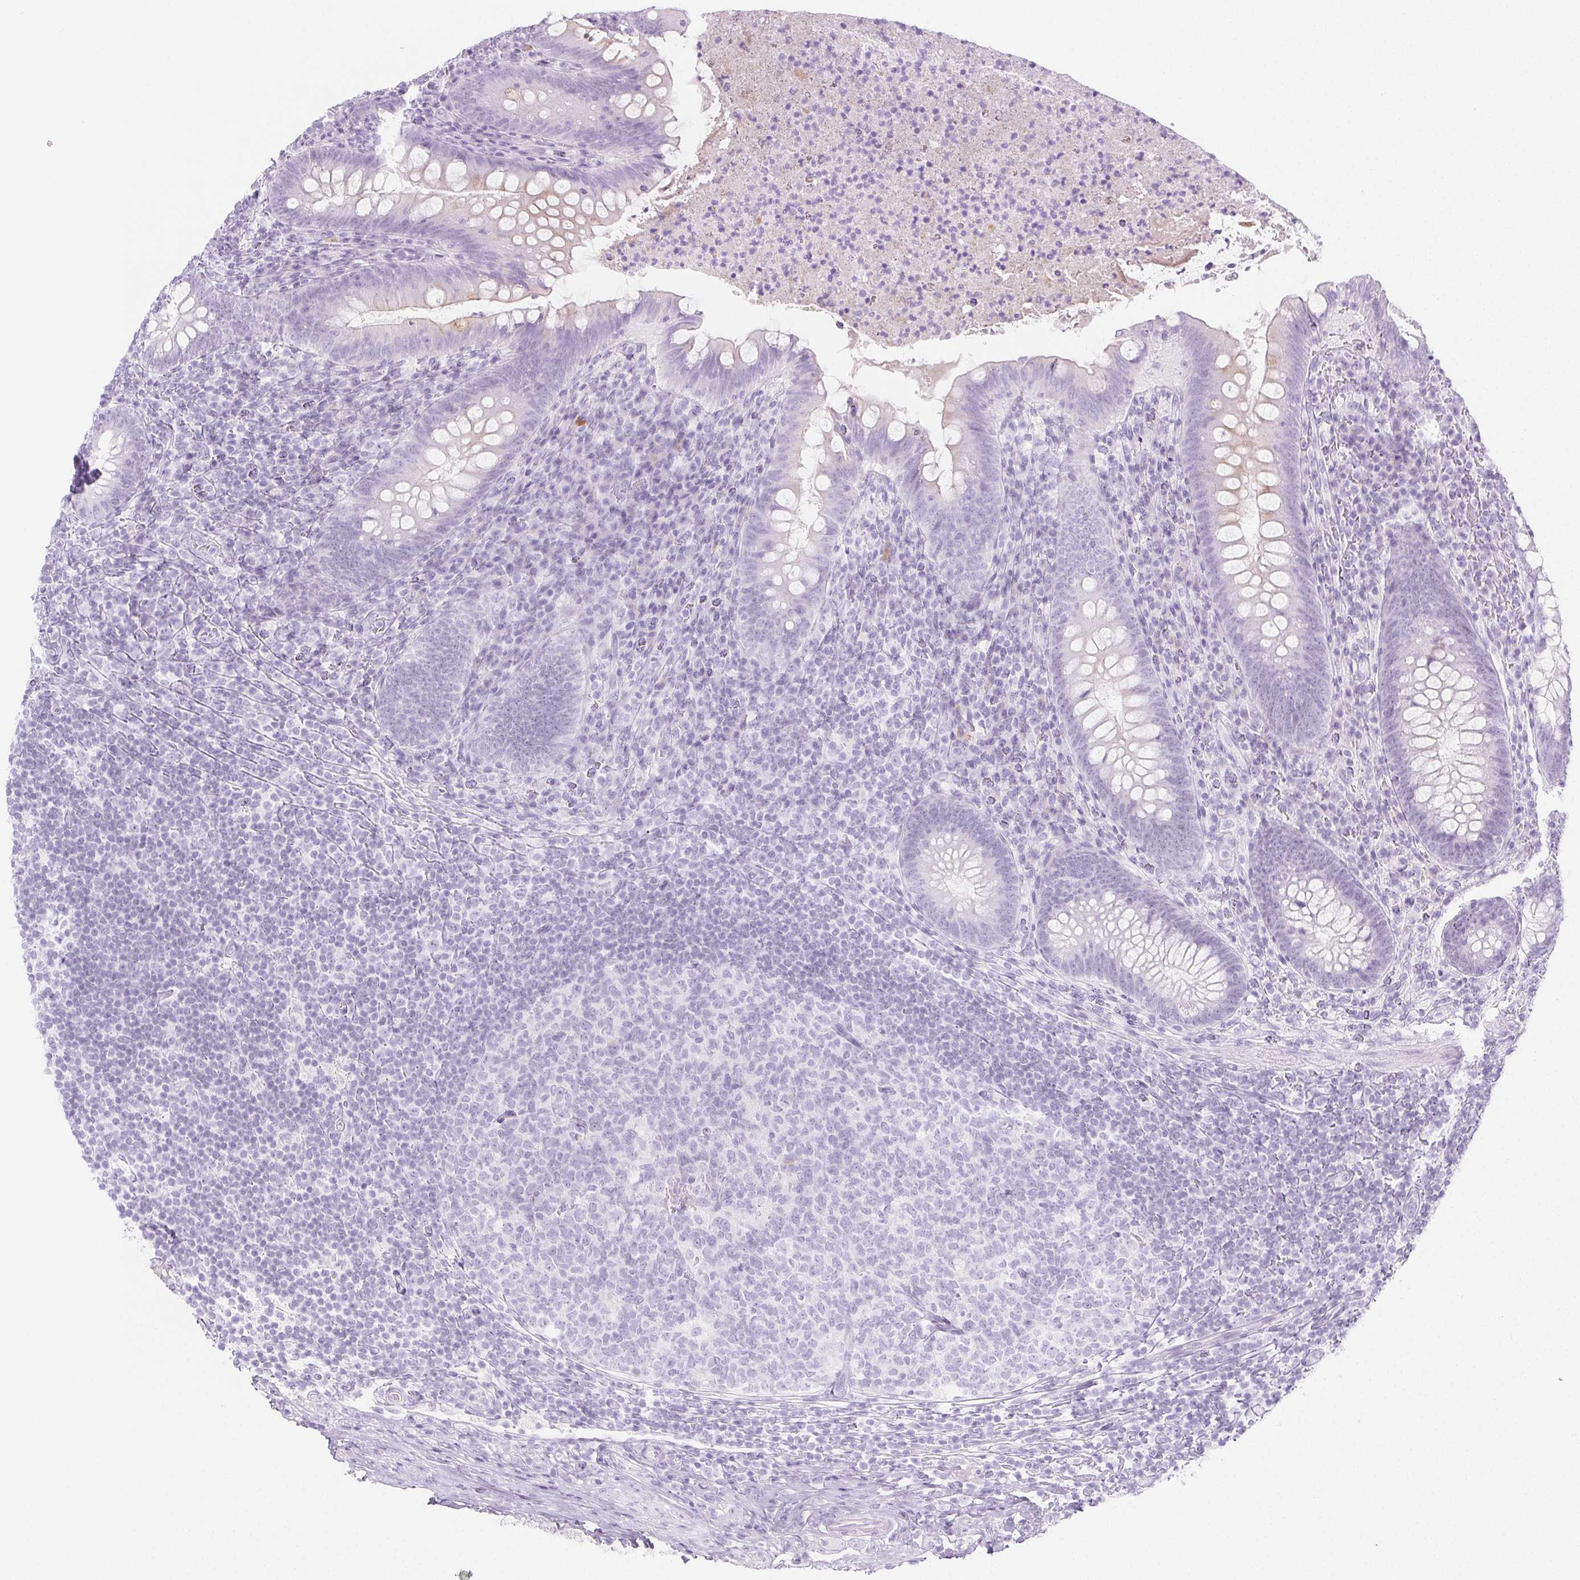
{"staining": {"intensity": "negative", "quantity": "none", "location": "none"}, "tissue": "appendix", "cell_type": "Glandular cells", "image_type": "normal", "snomed": [{"axis": "morphology", "description": "Normal tissue, NOS"}, {"axis": "topography", "description": "Appendix"}], "caption": "The histopathology image demonstrates no staining of glandular cells in benign appendix.", "gene": "PI3", "patient": {"sex": "male", "age": 47}}